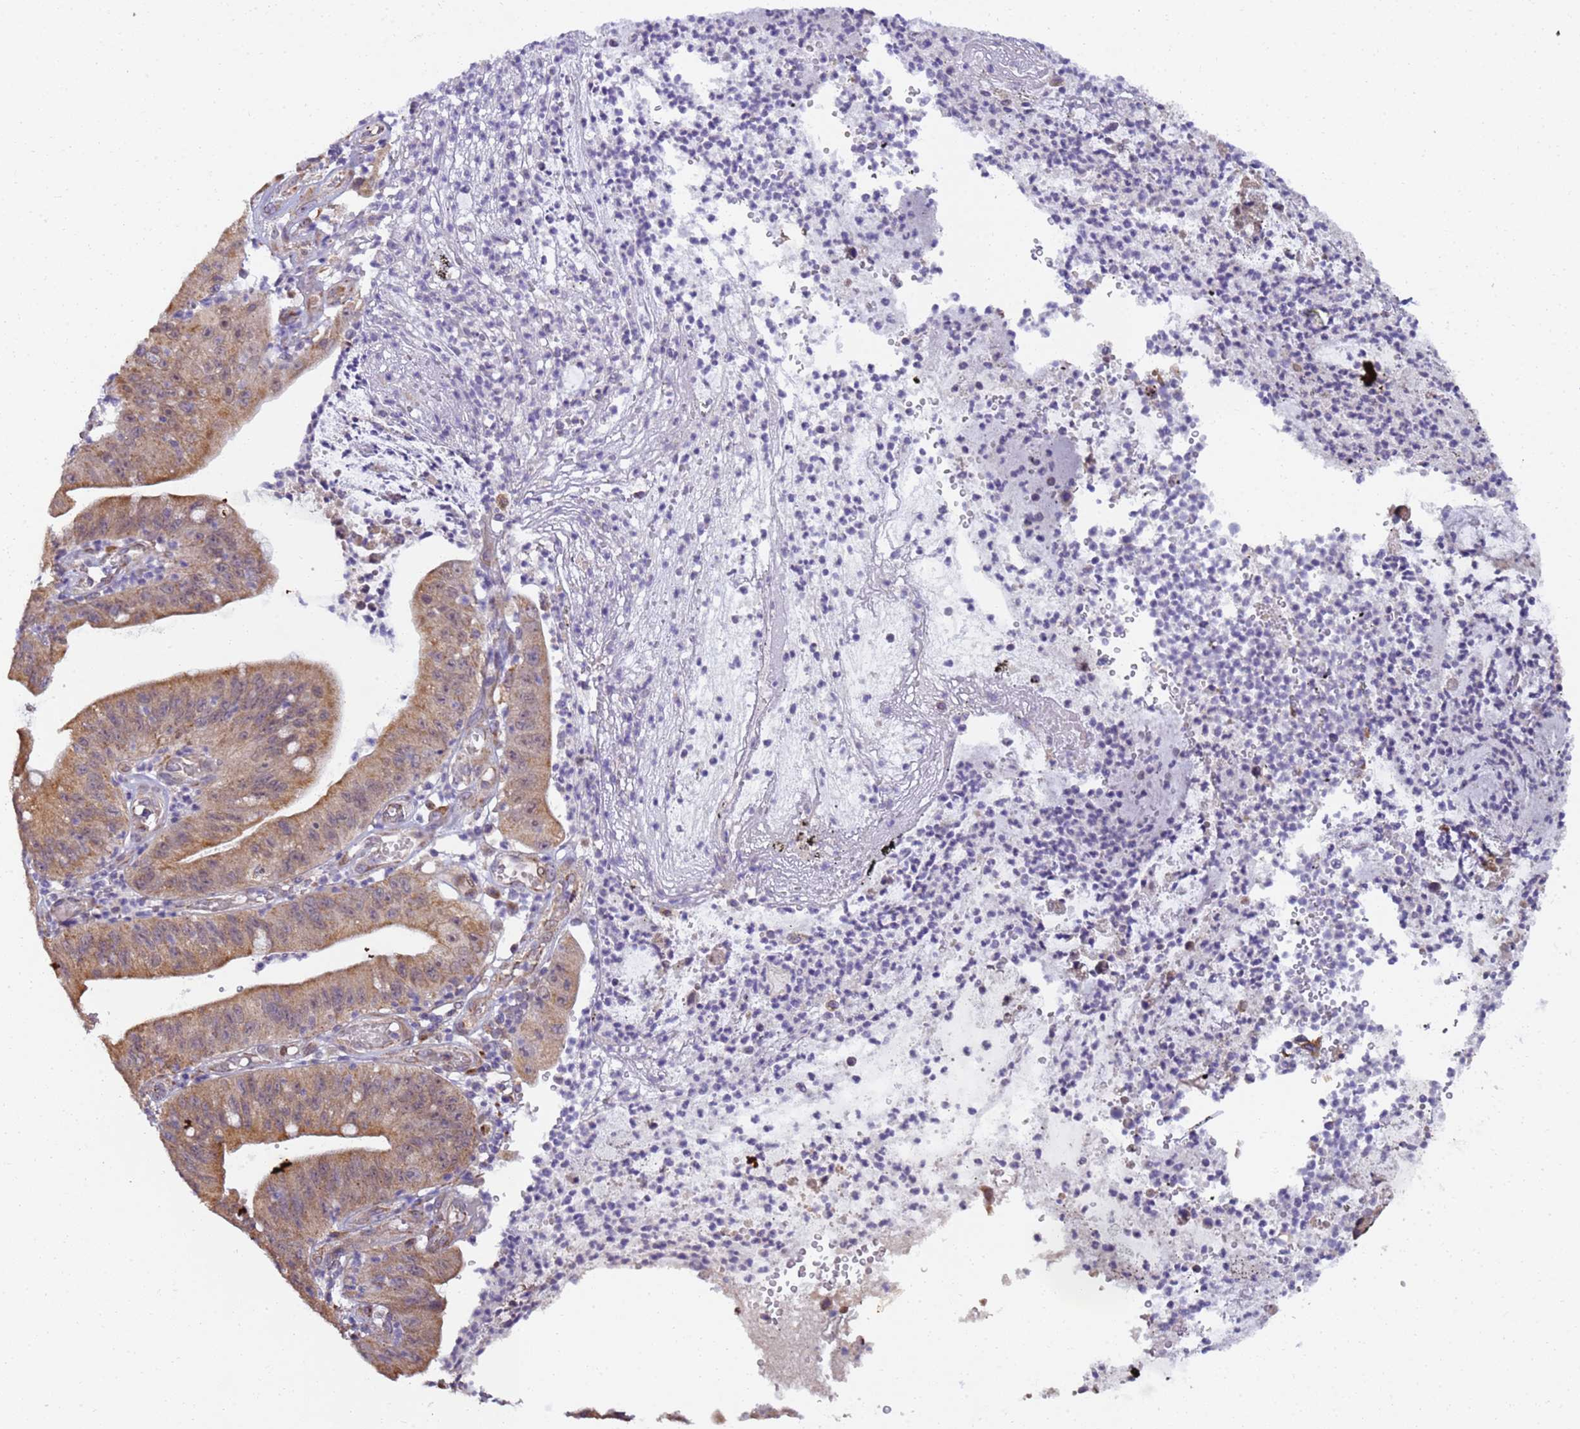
{"staining": {"intensity": "moderate", "quantity": ">75%", "location": "cytoplasmic/membranous"}, "tissue": "stomach cancer", "cell_type": "Tumor cells", "image_type": "cancer", "snomed": [{"axis": "morphology", "description": "Adenocarcinoma, NOS"}, {"axis": "topography", "description": "Stomach"}], "caption": "There is medium levels of moderate cytoplasmic/membranous positivity in tumor cells of stomach cancer (adenocarcinoma), as demonstrated by immunohistochemical staining (brown color).", "gene": "RAPGEF3", "patient": {"sex": "male", "age": 59}}